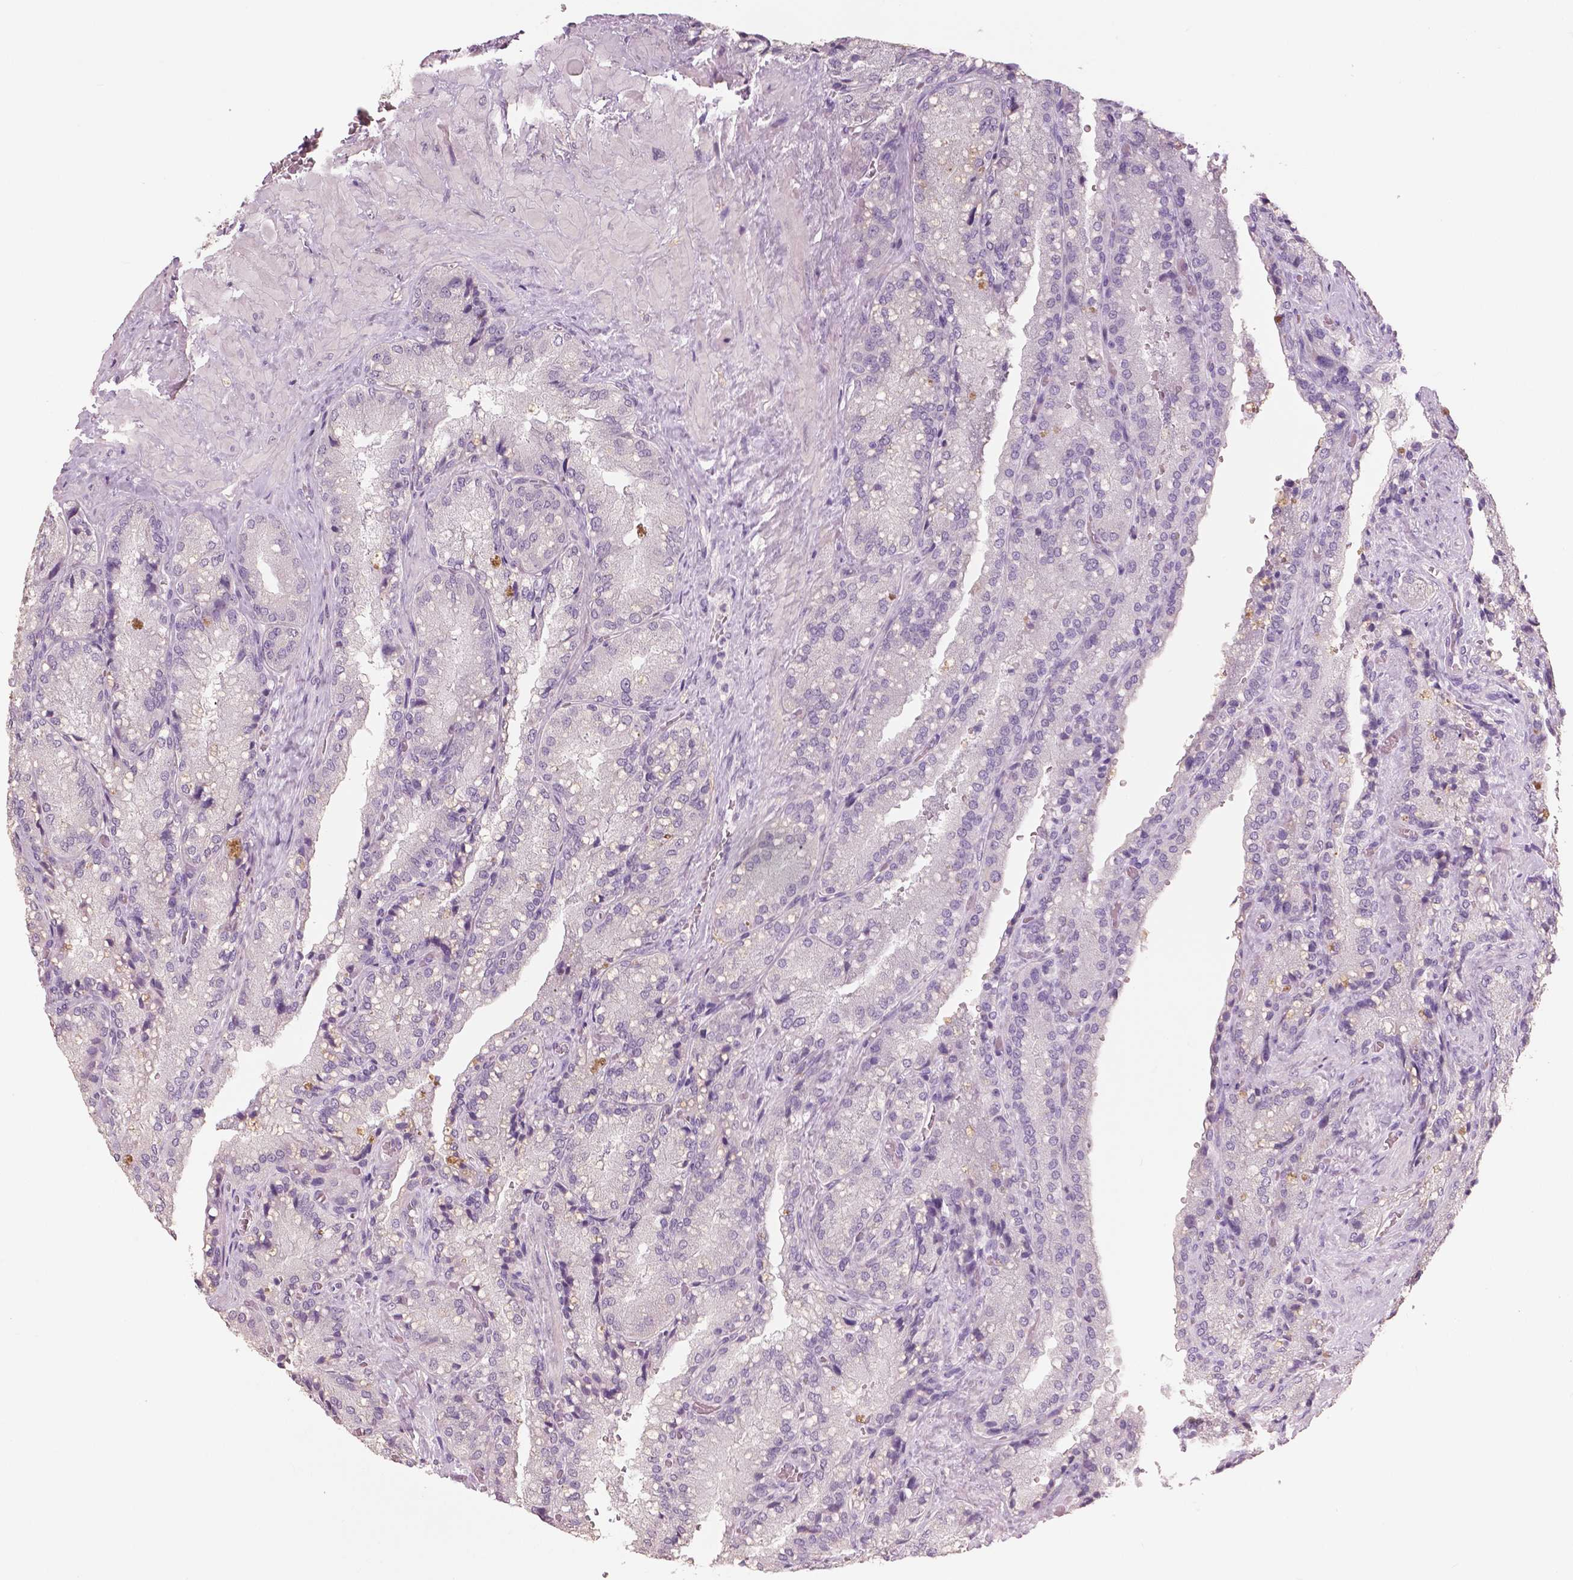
{"staining": {"intensity": "negative", "quantity": "none", "location": "none"}, "tissue": "seminal vesicle", "cell_type": "Glandular cells", "image_type": "normal", "snomed": [{"axis": "morphology", "description": "Normal tissue, NOS"}, {"axis": "topography", "description": "Seminal veicle"}], "caption": "IHC micrograph of benign seminal vesicle stained for a protein (brown), which displays no expression in glandular cells.", "gene": "NECAB1", "patient": {"sex": "male", "age": 57}}